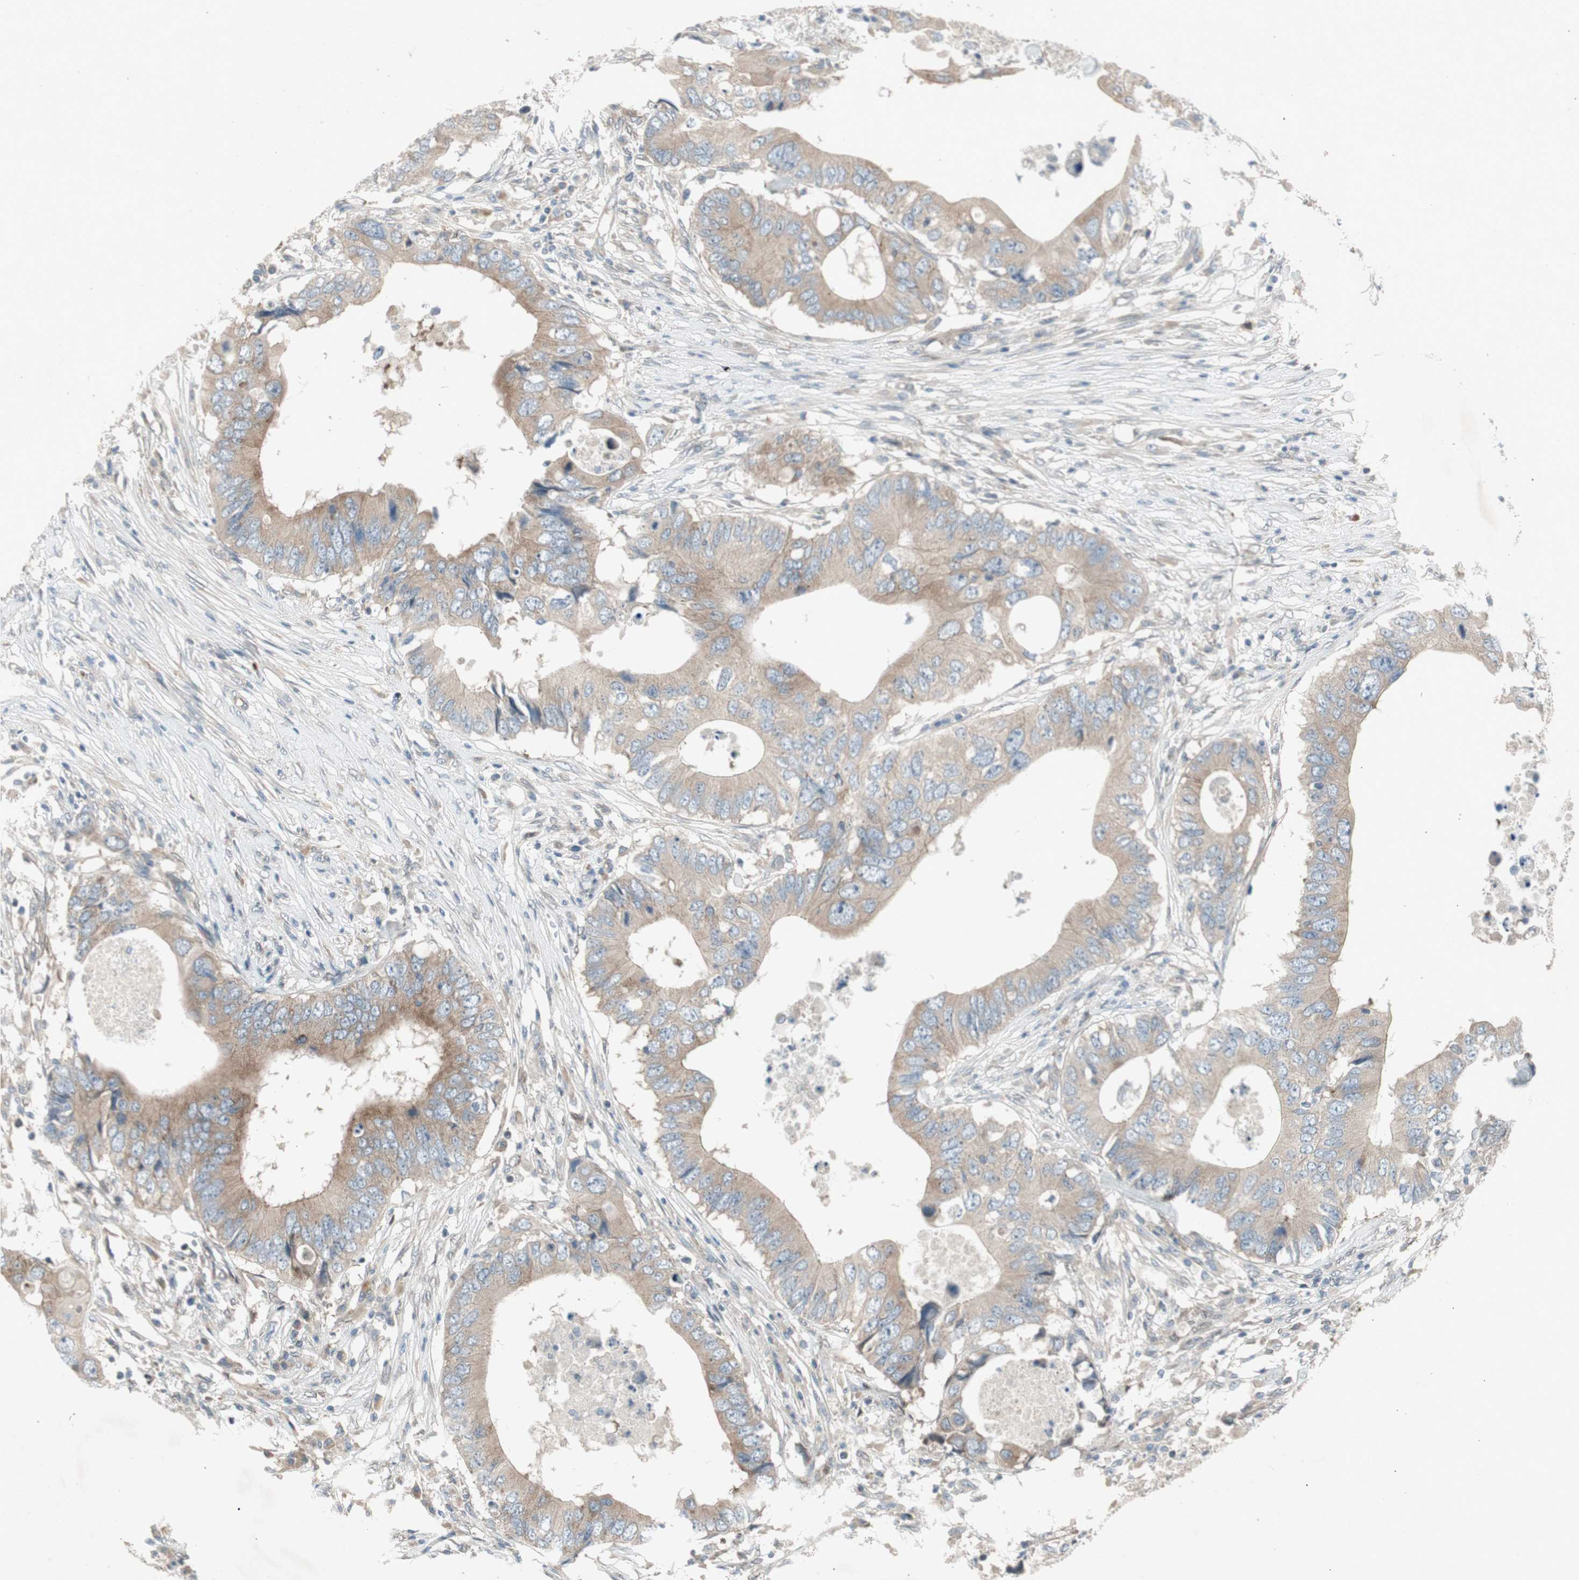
{"staining": {"intensity": "weak", "quantity": ">75%", "location": "cytoplasmic/membranous"}, "tissue": "colorectal cancer", "cell_type": "Tumor cells", "image_type": "cancer", "snomed": [{"axis": "morphology", "description": "Adenocarcinoma, NOS"}, {"axis": "topography", "description": "Colon"}], "caption": "An image of colorectal cancer (adenocarcinoma) stained for a protein reveals weak cytoplasmic/membranous brown staining in tumor cells.", "gene": "PANK2", "patient": {"sex": "male", "age": 71}}